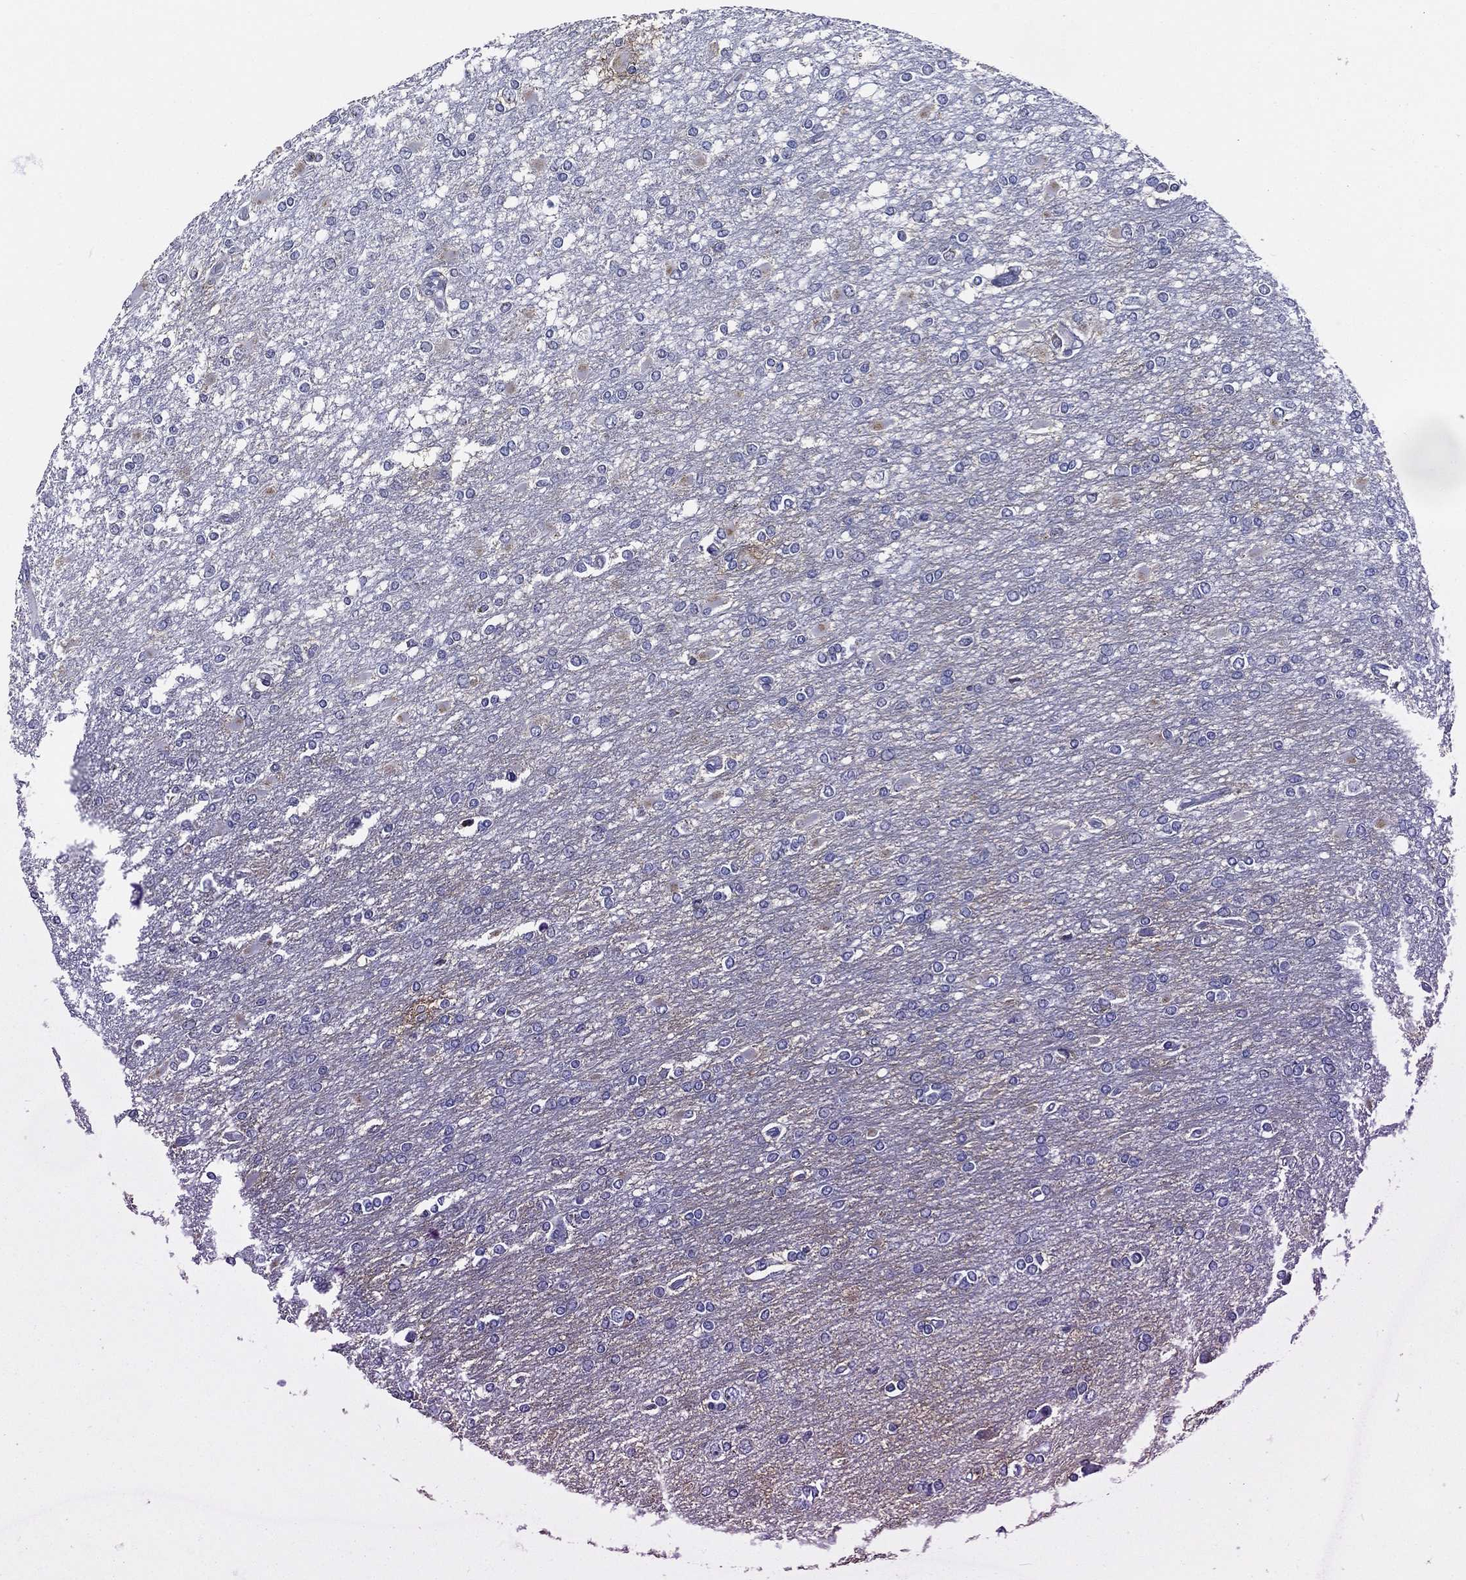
{"staining": {"intensity": "negative", "quantity": "none", "location": "none"}, "tissue": "glioma", "cell_type": "Tumor cells", "image_type": "cancer", "snomed": [{"axis": "morphology", "description": "Glioma, malignant, High grade"}, {"axis": "topography", "description": "Cerebral cortex"}], "caption": "IHC image of high-grade glioma (malignant) stained for a protein (brown), which exhibits no expression in tumor cells.", "gene": "TICAM1", "patient": {"sex": "male", "age": 79}}